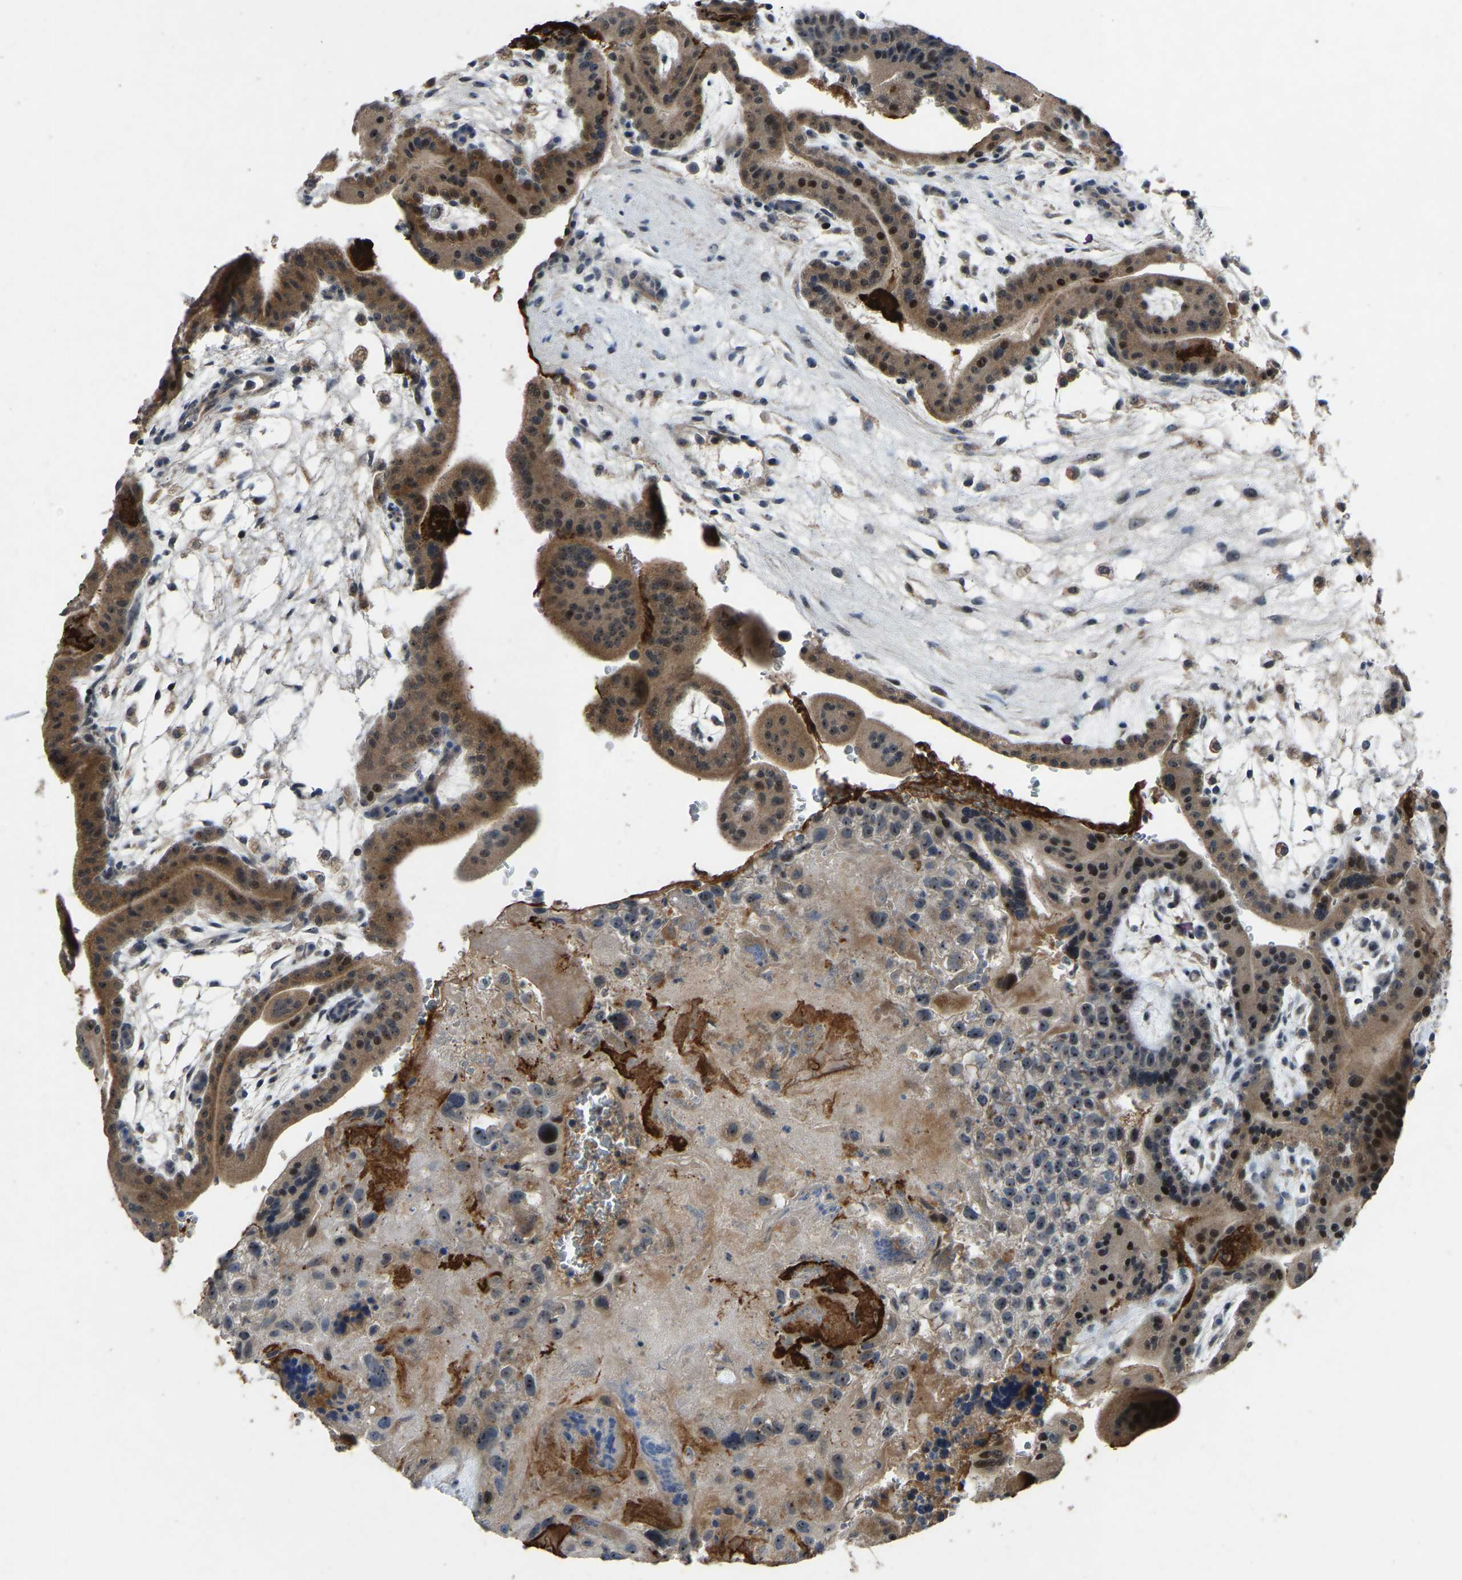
{"staining": {"intensity": "moderate", "quantity": ">75%", "location": "cytoplasmic/membranous,nuclear"}, "tissue": "placenta", "cell_type": "Decidual cells", "image_type": "normal", "snomed": [{"axis": "morphology", "description": "Normal tissue, NOS"}, {"axis": "topography", "description": "Placenta"}], "caption": "The micrograph reveals immunohistochemical staining of unremarkable placenta. There is moderate cytoplasmic/membranous,nuclear staining is identified in about >75% of decidual cells. (DAB = brown stain, brightfield microscopy at high magnification).", "gene": "FHIT", "patient": {"sex": "female", "age": 35}}